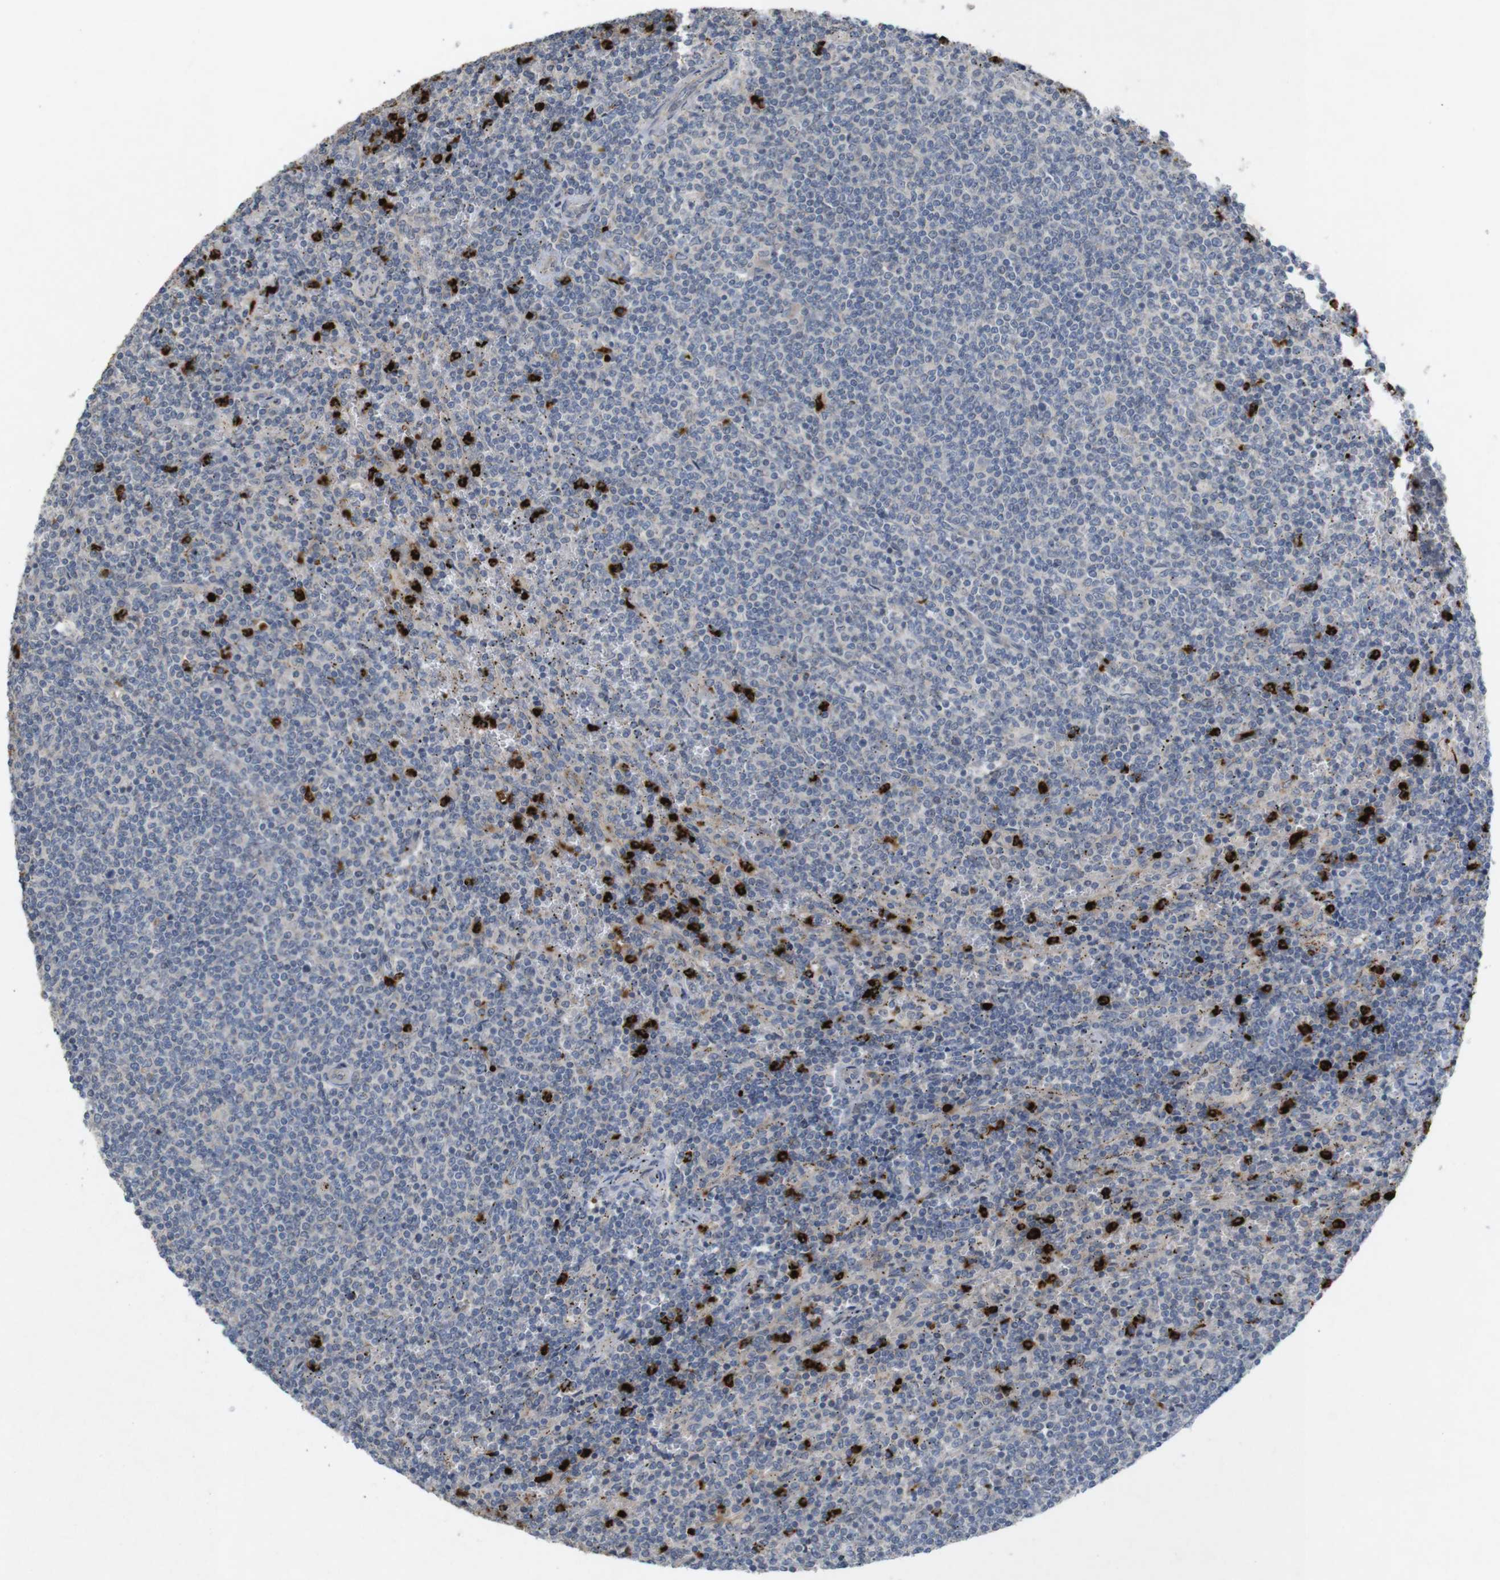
{"staining": {"intensity": "negative", "quantity": "none", "location": "none"}, "tissue": "lymphoma", "cell_type": "Tumor cells", "image_type": "cancer", "snomed": [{"axis": "morphology", "description": "Malignant lymphoma, non-Hodgkin's type, Low grade"}, {"axis": "topography", "description": "Spleen"}], "caption": "This micrograph is of malignant lymphoma, non-Hodgkin's type (low-grade) stained with IHC to label a protein in brown with the nuclei are counter-stained blue. There is no positivity in tumor cells.", "gene": "TSPAN14", "patient": {"sex": "female", "age": 50}}